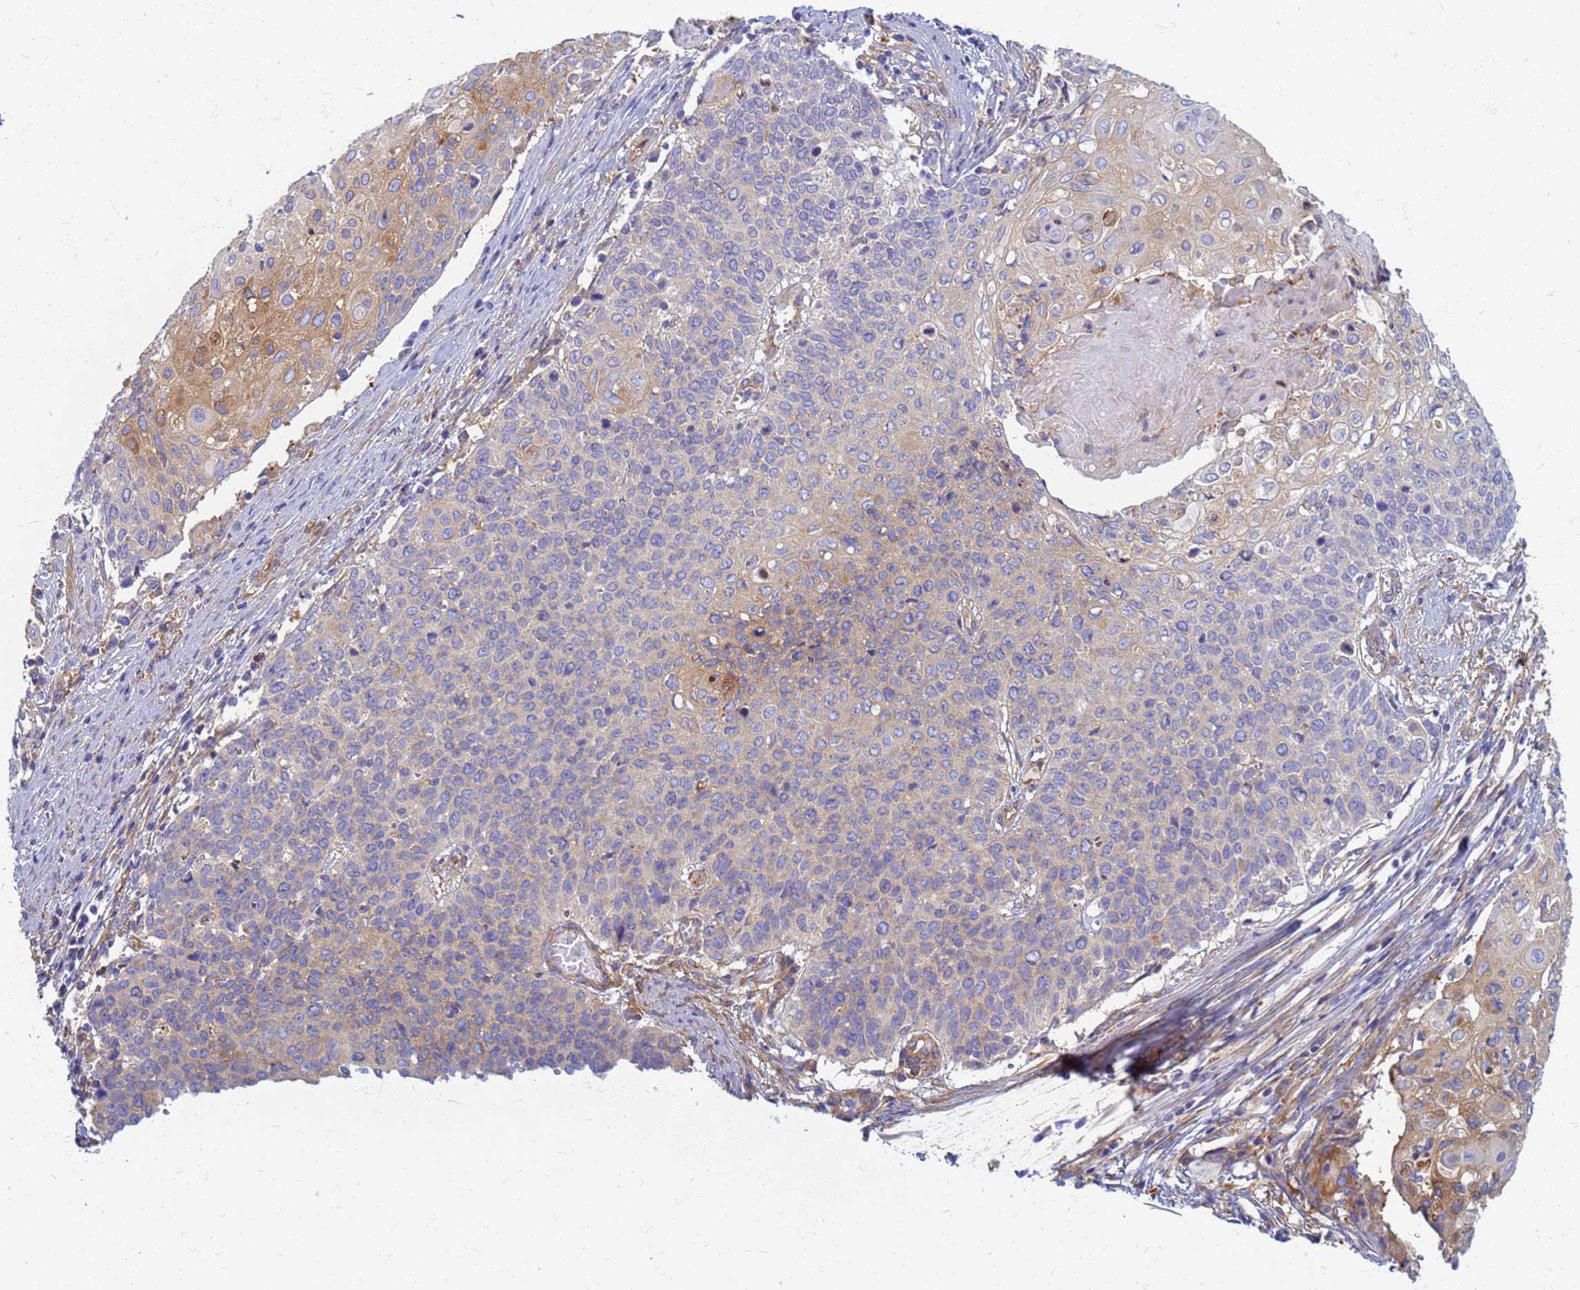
{"staining": {"intensity": "weak", "quantity": "25%-75%", "location": "cytoplasmic/membranous"}, "tissue": "cervical cancer", "cell_type": "Tumor cells", "image_type": "cancer", "snomed": [{"axis": "morphology", "description": "Squamous cell carcinoma, NOS"}, {"axis": "topography", "description": "Cervix"}], "caption": "This photomicrograph exhibits immunohistochemistry (IHC) staining of squamous cell carcinoma (cervical), with low weak cytoplasmic/membranous expression in about 25%-75% of tumor cells.", "gene": "EEA1", "patient": {"sex": "female", "age": 39}}